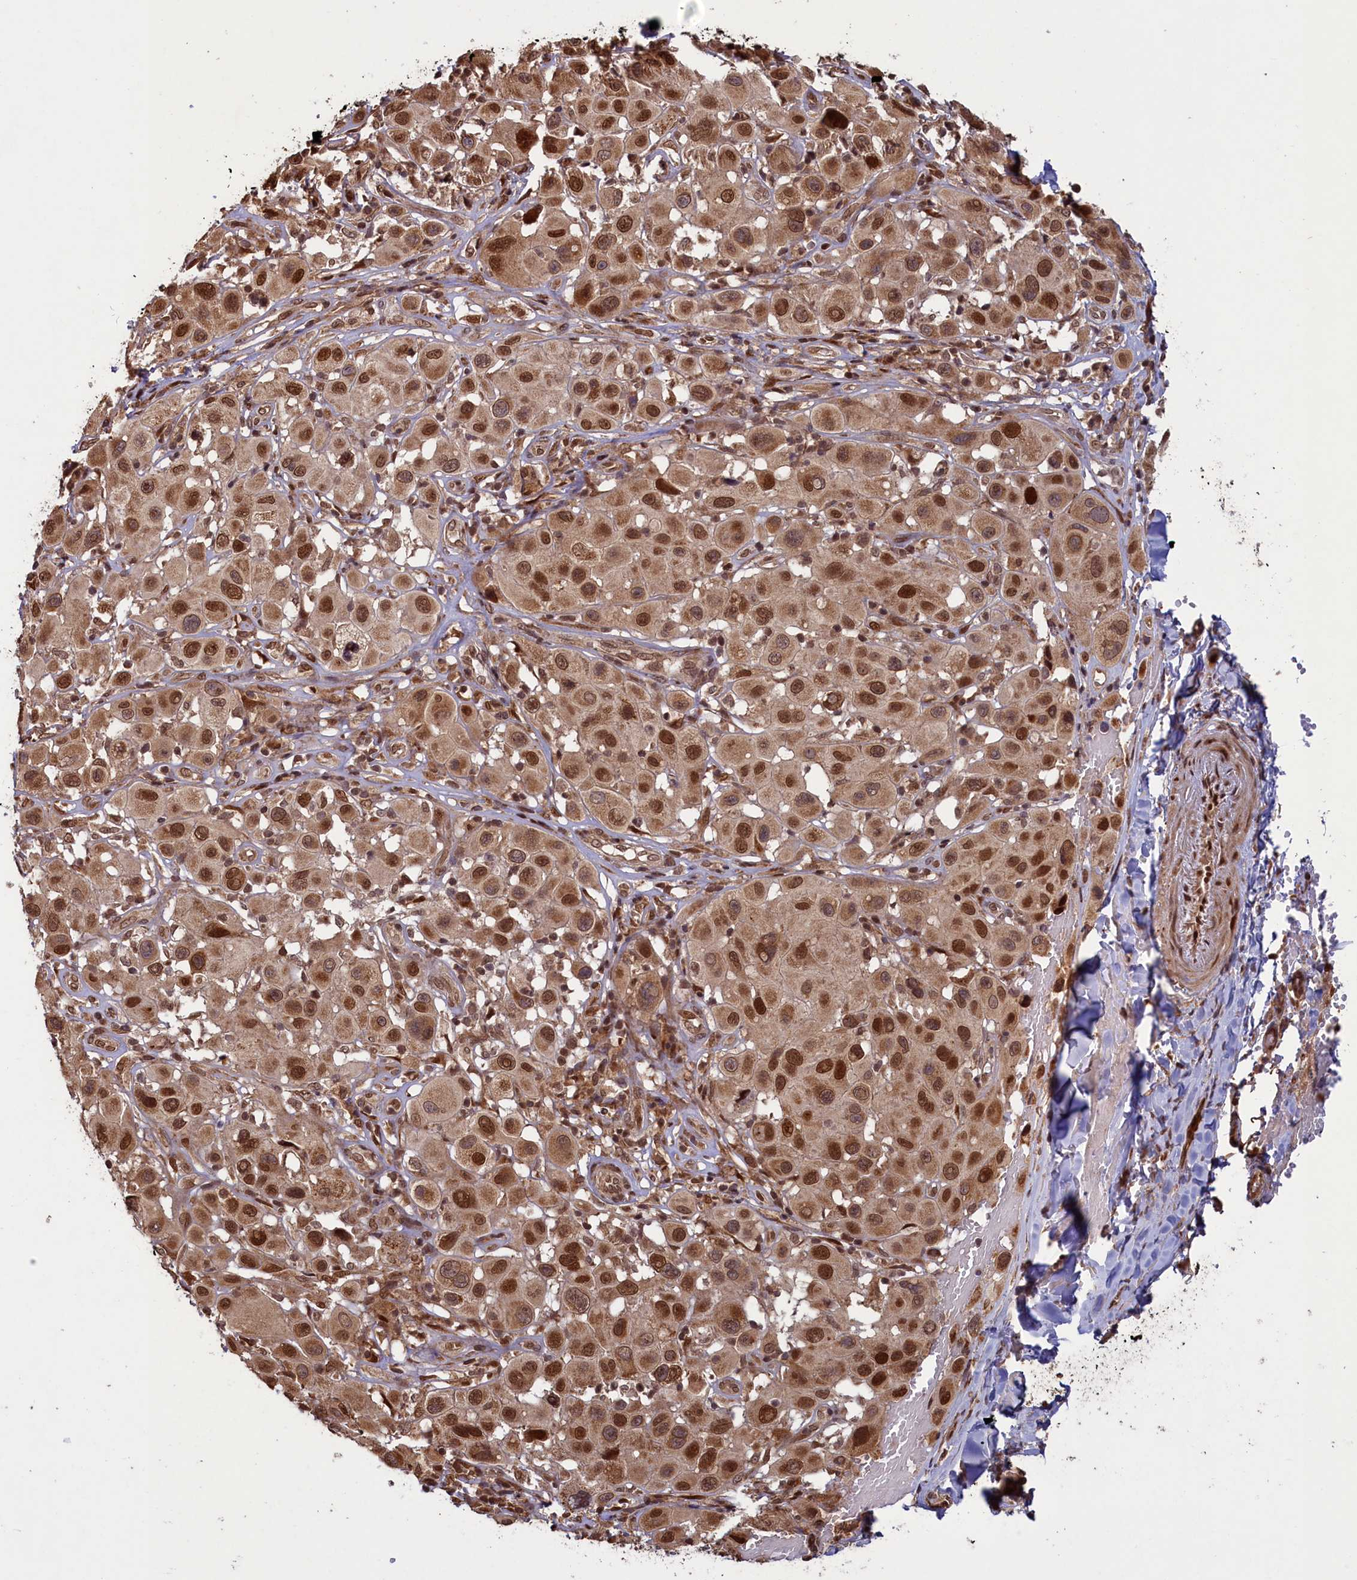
{"staining": {"intensity": "moderate", "quantity": ">75%", "location": "nuclear"}, "tissue": "melanoma", "cell_type": "Tumor cells", "image_type": "cancer", "snomed": [{"axis": "morphology", "description": "Malignant melanoma, Metastatic site"}, {"axis": "topography", "description": "Skin"}], "caption": "Melanoma was stained to show a protein in brown. There is medium levels of moderate nuclear expression in approximately >75% of tumor cells. Immunohistochemistry (ihc) stains the protein in brown and the nuclei are stained blue.", "gene": "NAE1", "patient": {"sex": "male", "age": 41}}